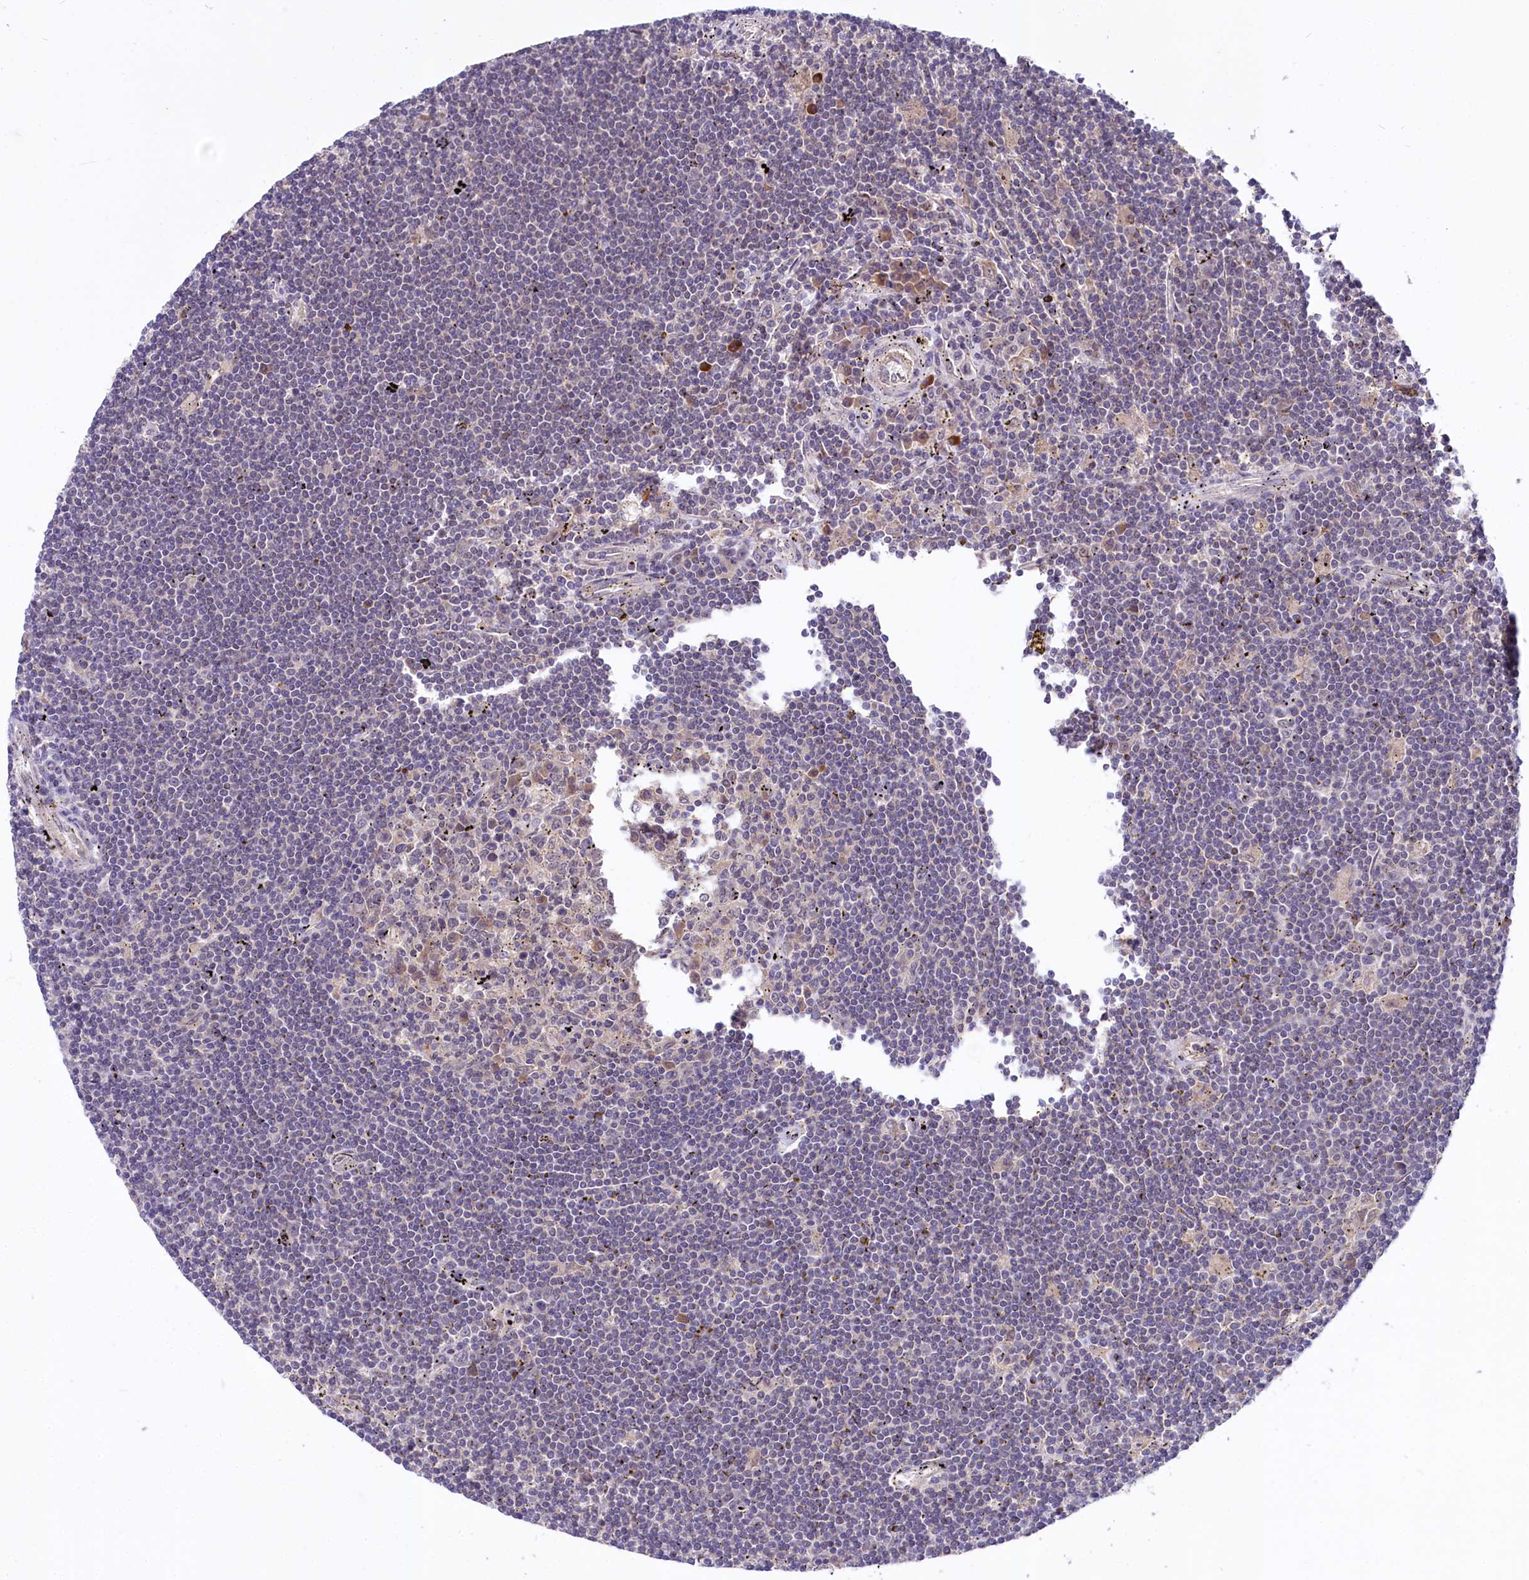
{"staining": {"intensity": "negative", "quantity": "none", "location": "none"}, "tissue": "lymphoma", "cell_type": "Tumor cells", "image_type": "cancer", "snomed": [{"axis": "morphology", "description": "Malignant lymphoma, non-Hodgkin's type, Low grade"}, {"axis": "topography", "description": "Spleen"}], "caption": "Lymphoma stained for a protein using immunohistochemistry (IHC) demonstrates no staining tumor cells.", "gene": "UBE3A", "patient": {"sex": "male", "age": 76}}